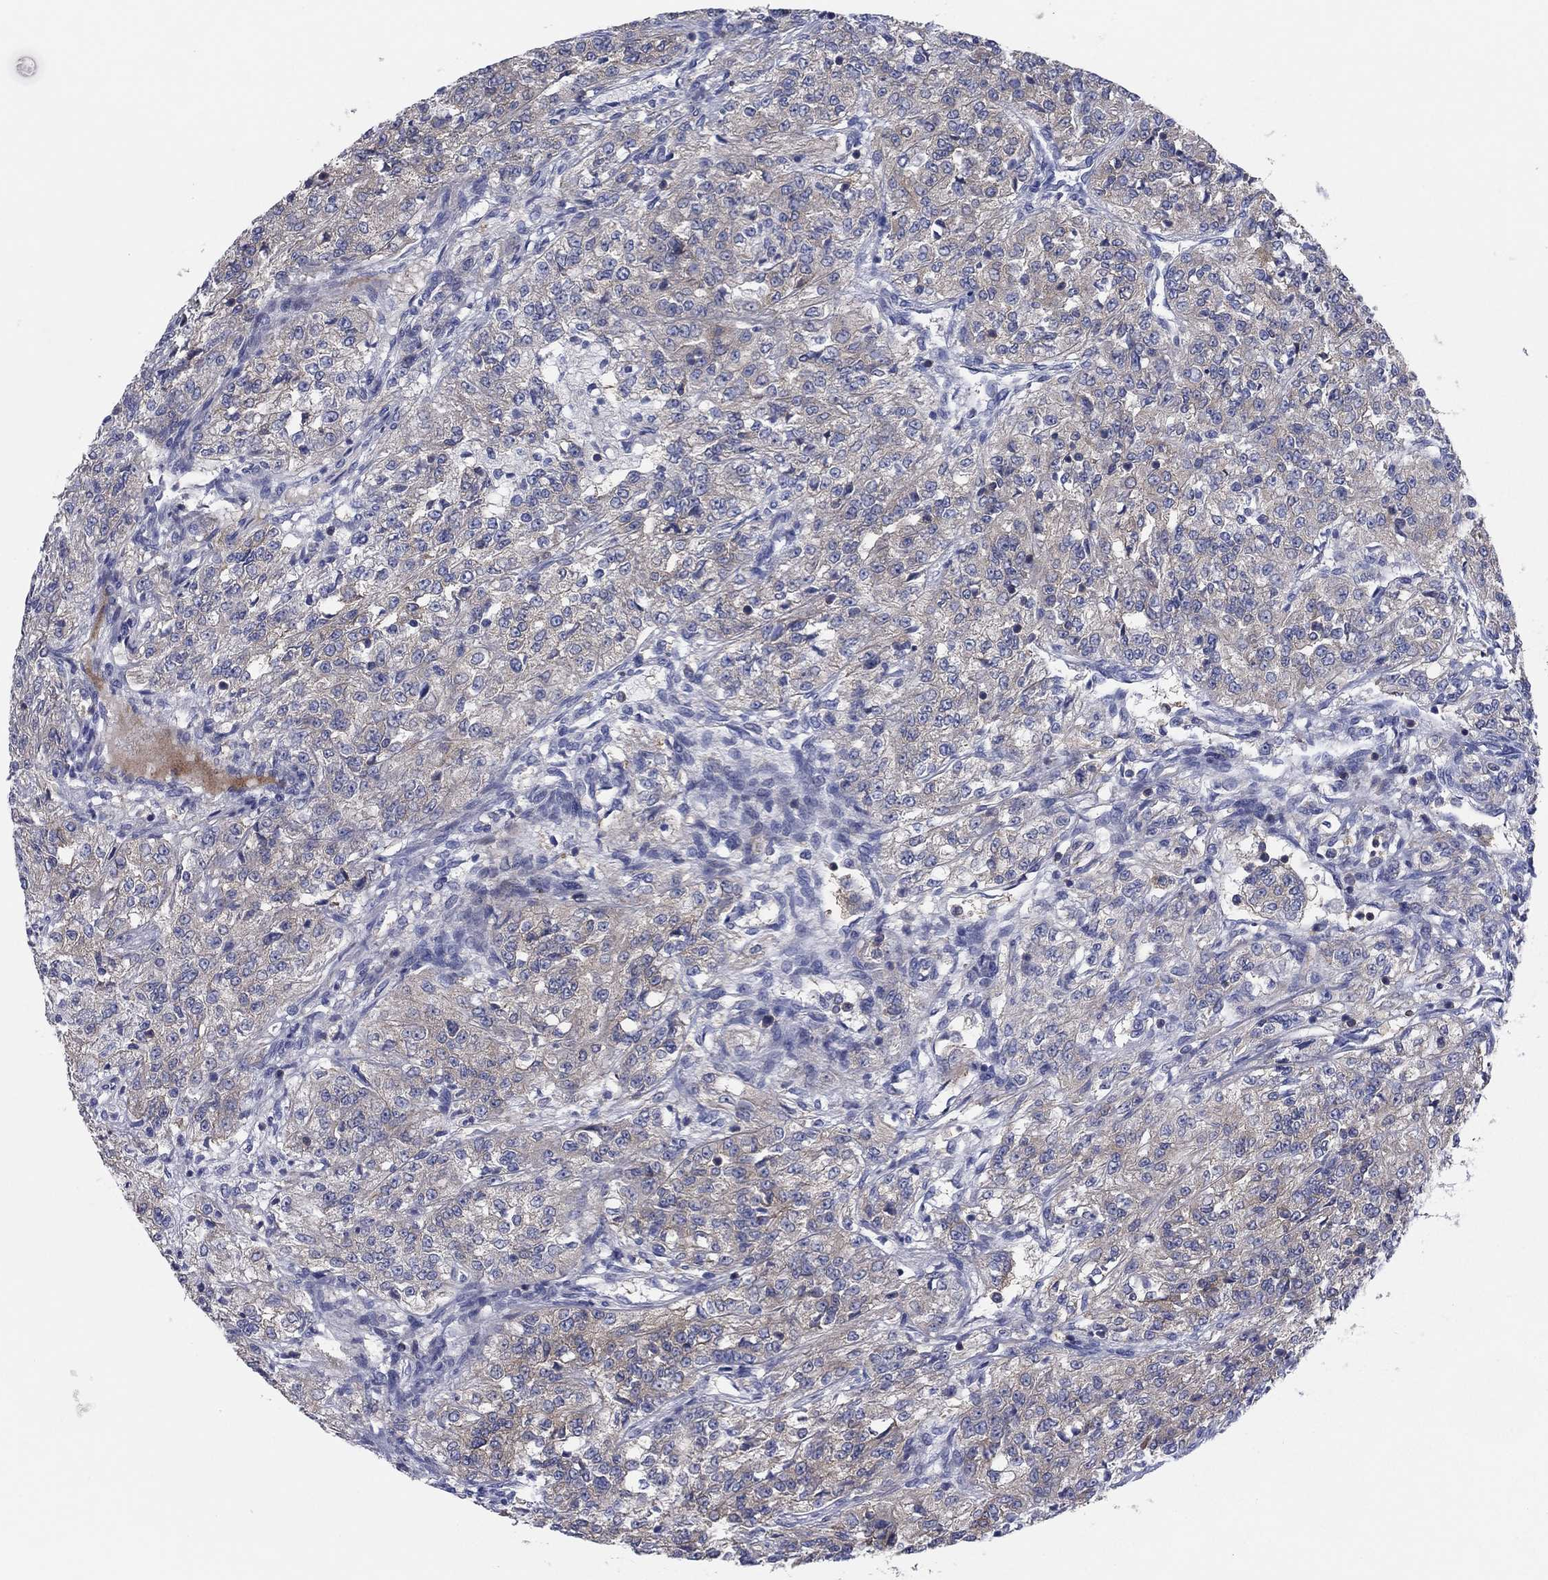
{"staining": {"intensity": "weak", "quantity": "25%-75%", "location": "cytoplasmic/membranous"}, "tissue": "renal cancer", "cell_type": "Tumor cells", "image_type": "cancer", "snomed": [{"axis": "morphology", "description": "Adenocarcinoma, NOS"}, {"axis": "topography", "description": "Kidney"}], "caption": "Protein expression analysis of human renal cancer reveals weak cytoplasmic/membranous positivity in approximately 25%-75% of tumor cells. (DAB (3,3'-diaminobenzidine) = brown stain, brightfield microscopy at high magnification).", "gene": "PVR", "patient": {"sex": "female", "age": 63}}